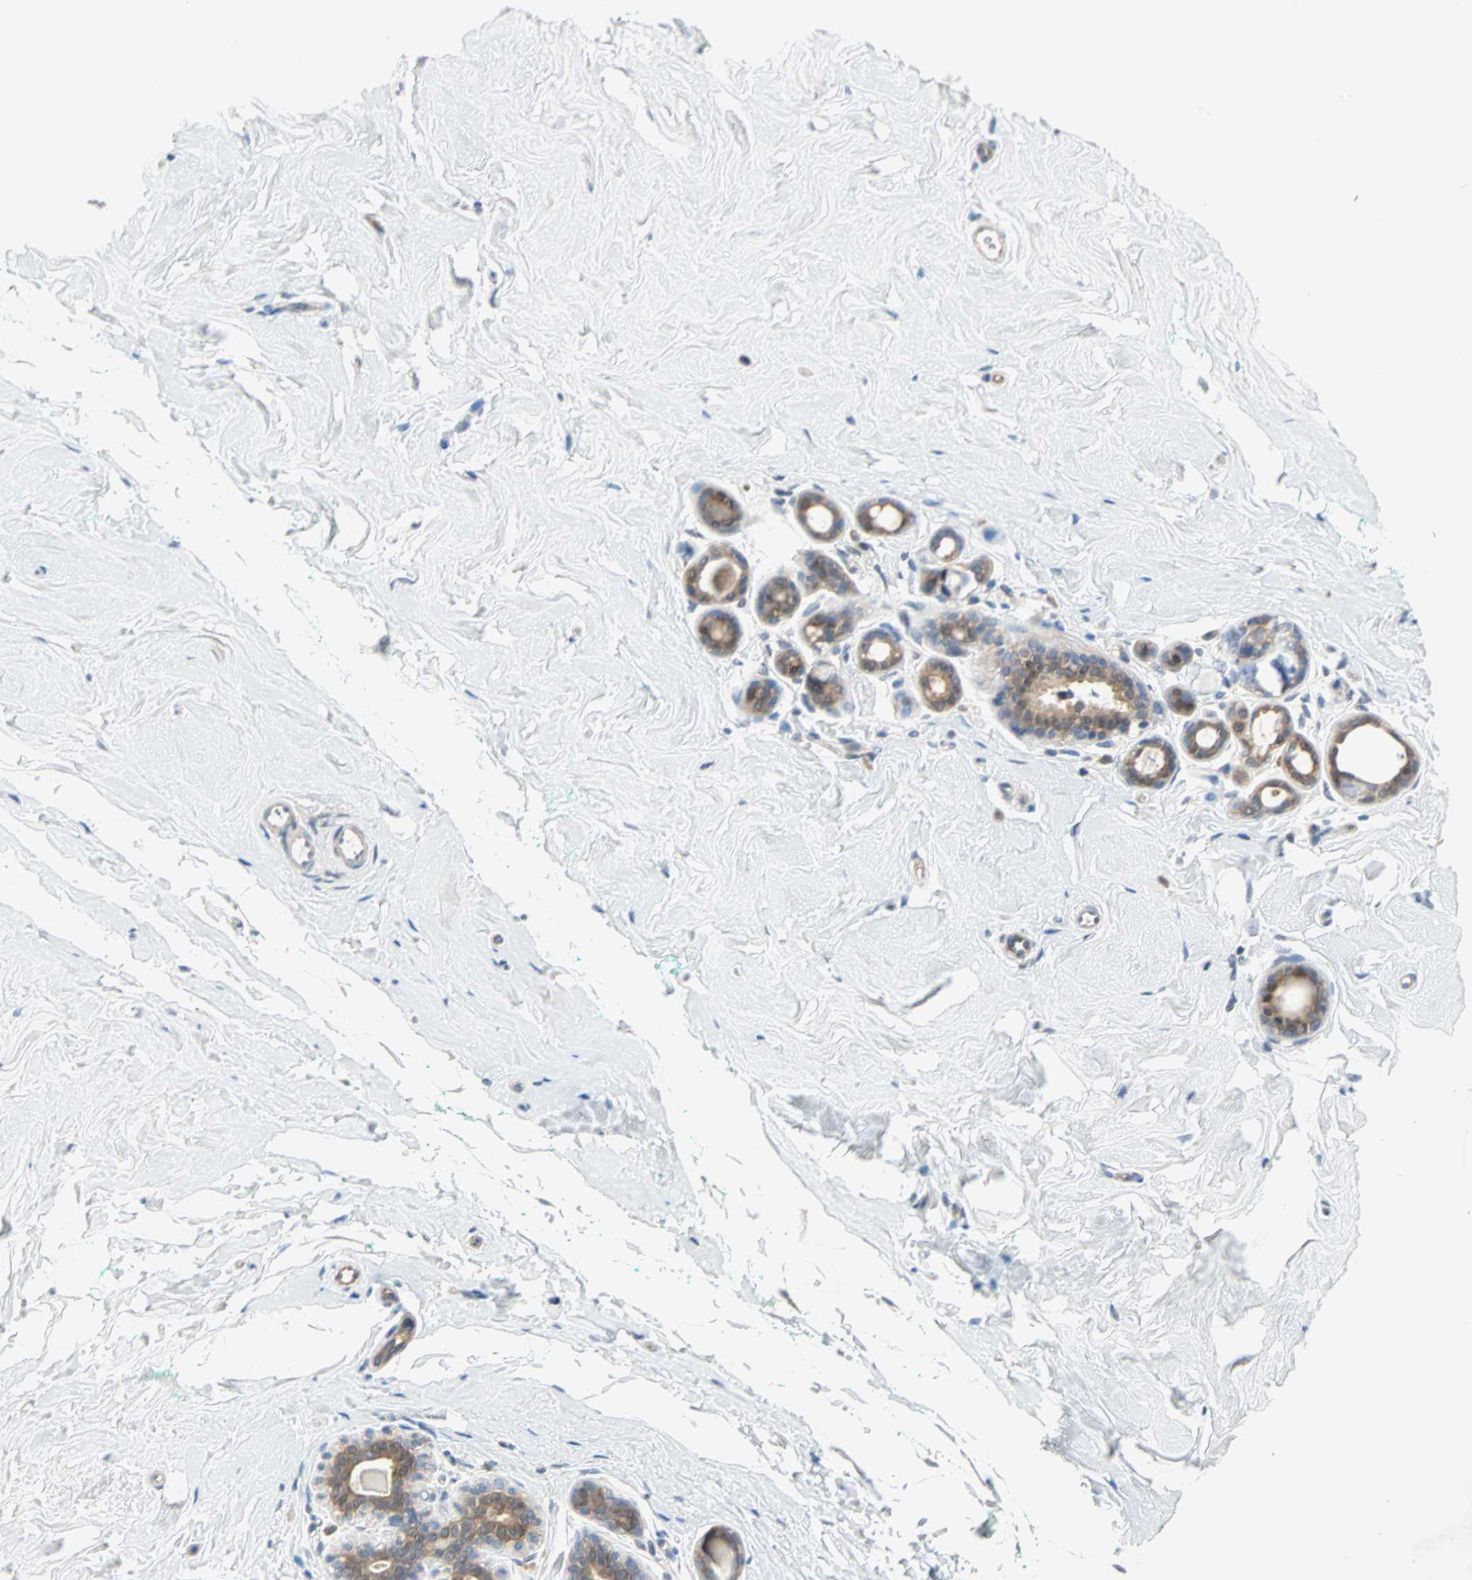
{"staining": {"intensity": "negative", "quantity": "none", "location": "none"}, "tissue": "breast", "cell_type": "Adipocytes", "image_type": "normal", "snomed": [{"axis": "morphology", "description": "Normal tissue, NOS"}, {"axis": "topography", "description": "Breast"}], "caption": "Immunohistochemistry histopathology image of benign breast: human breast stained with DAB (3,3'-diaminobenzidine) reveals no significant protein positivity in adipocytes. Nuclei are stained in blue.", "gene": "MPI", "patient": {"sex": "female", "age": 52}}